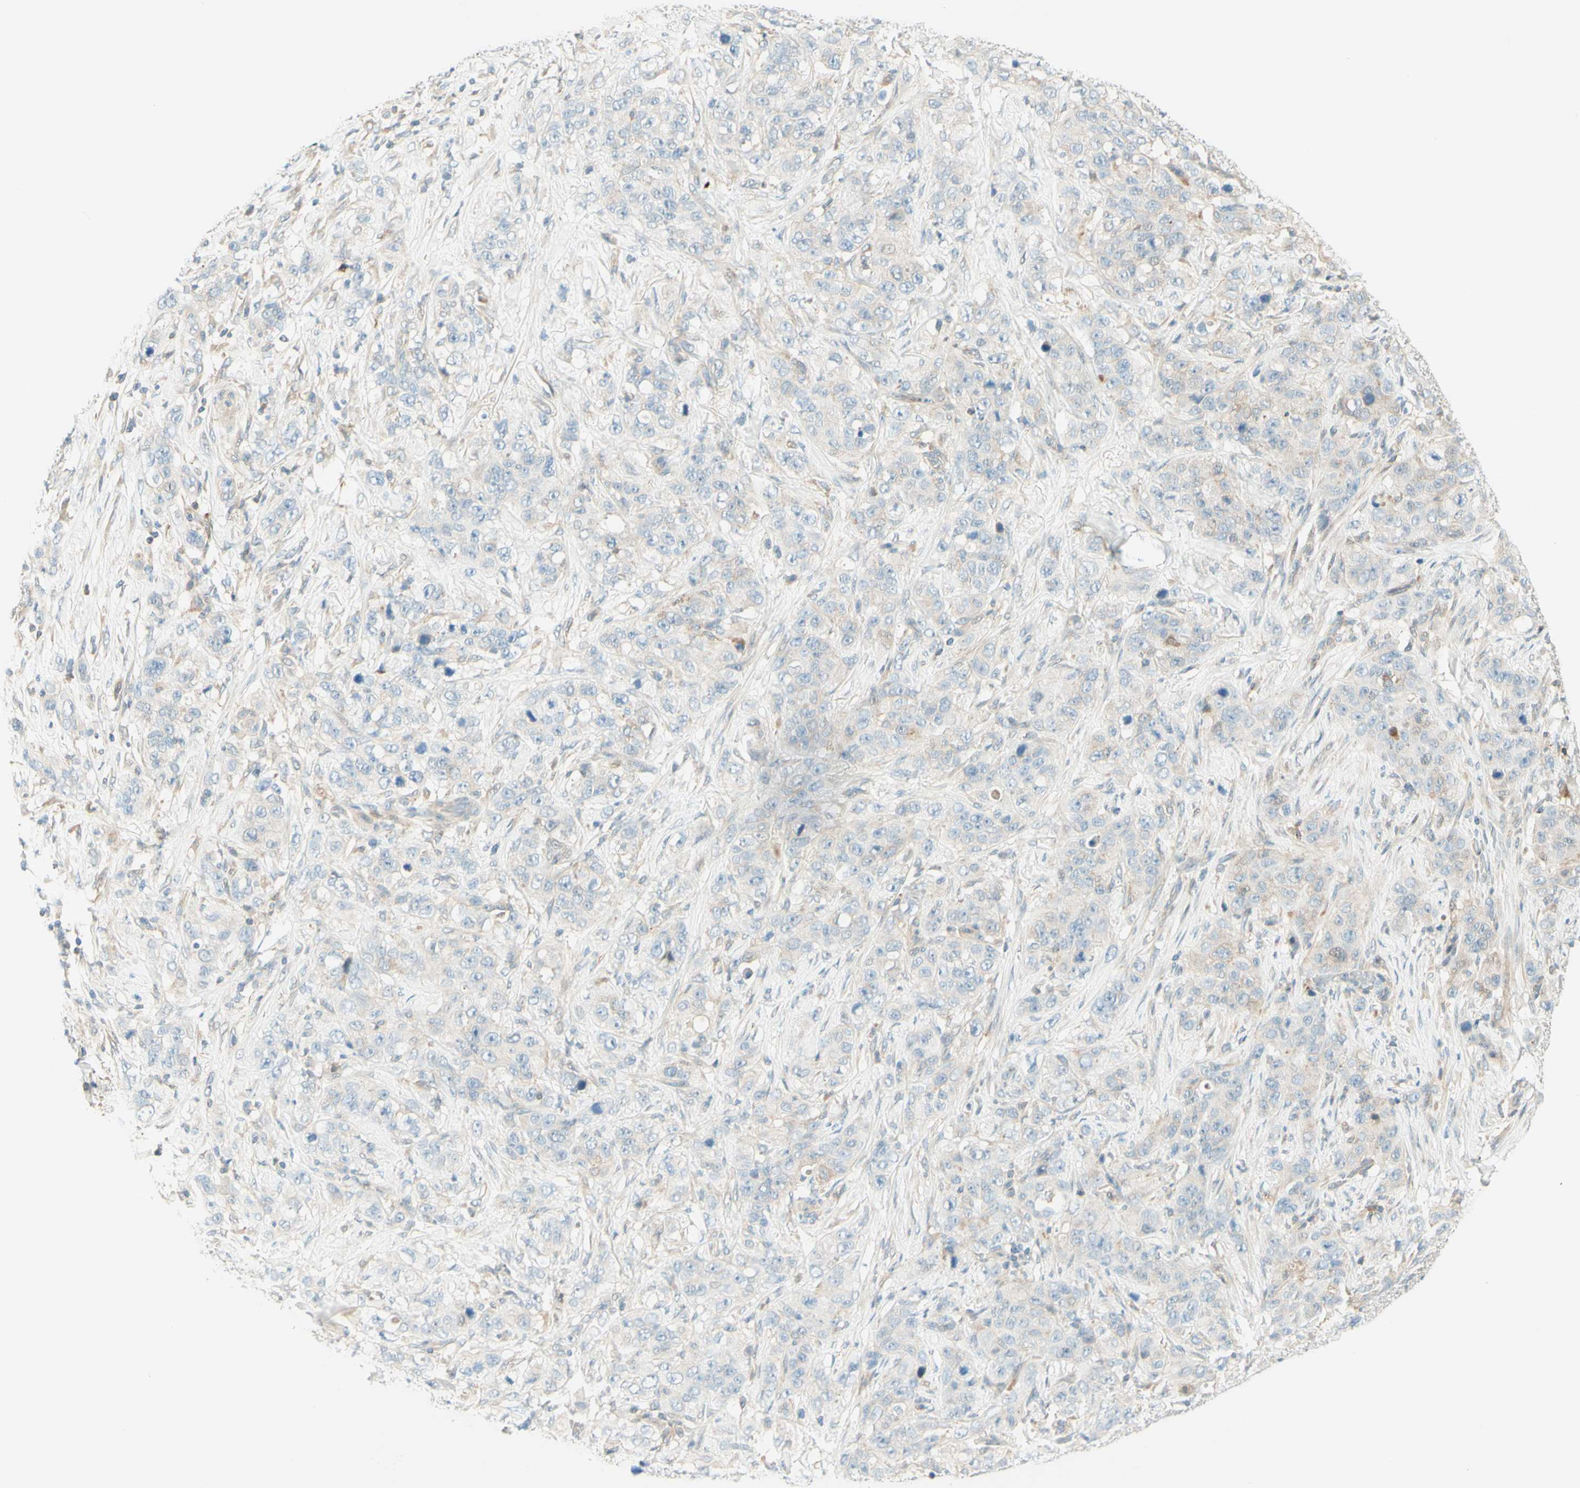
{"staining": {"intensity": "weak", "quantity": "<25%", "location": "cytoplasmic/membranous"}, "tissue": "stomach cancer", "cell_type": "Tumor cells", "image_type": "cancer", "snomed": [{"axis": "morphology", "description": "Adenocarcinoma, NOS"}, {"axis": "topography", "description": "Stomach"}], "caption": "Protein analysis of stomach cancer (adenocarcinoma) shows no significant expression in tumor cells.", "gene": "PROM1", "patient": {"sex": "male", "age": 48}}